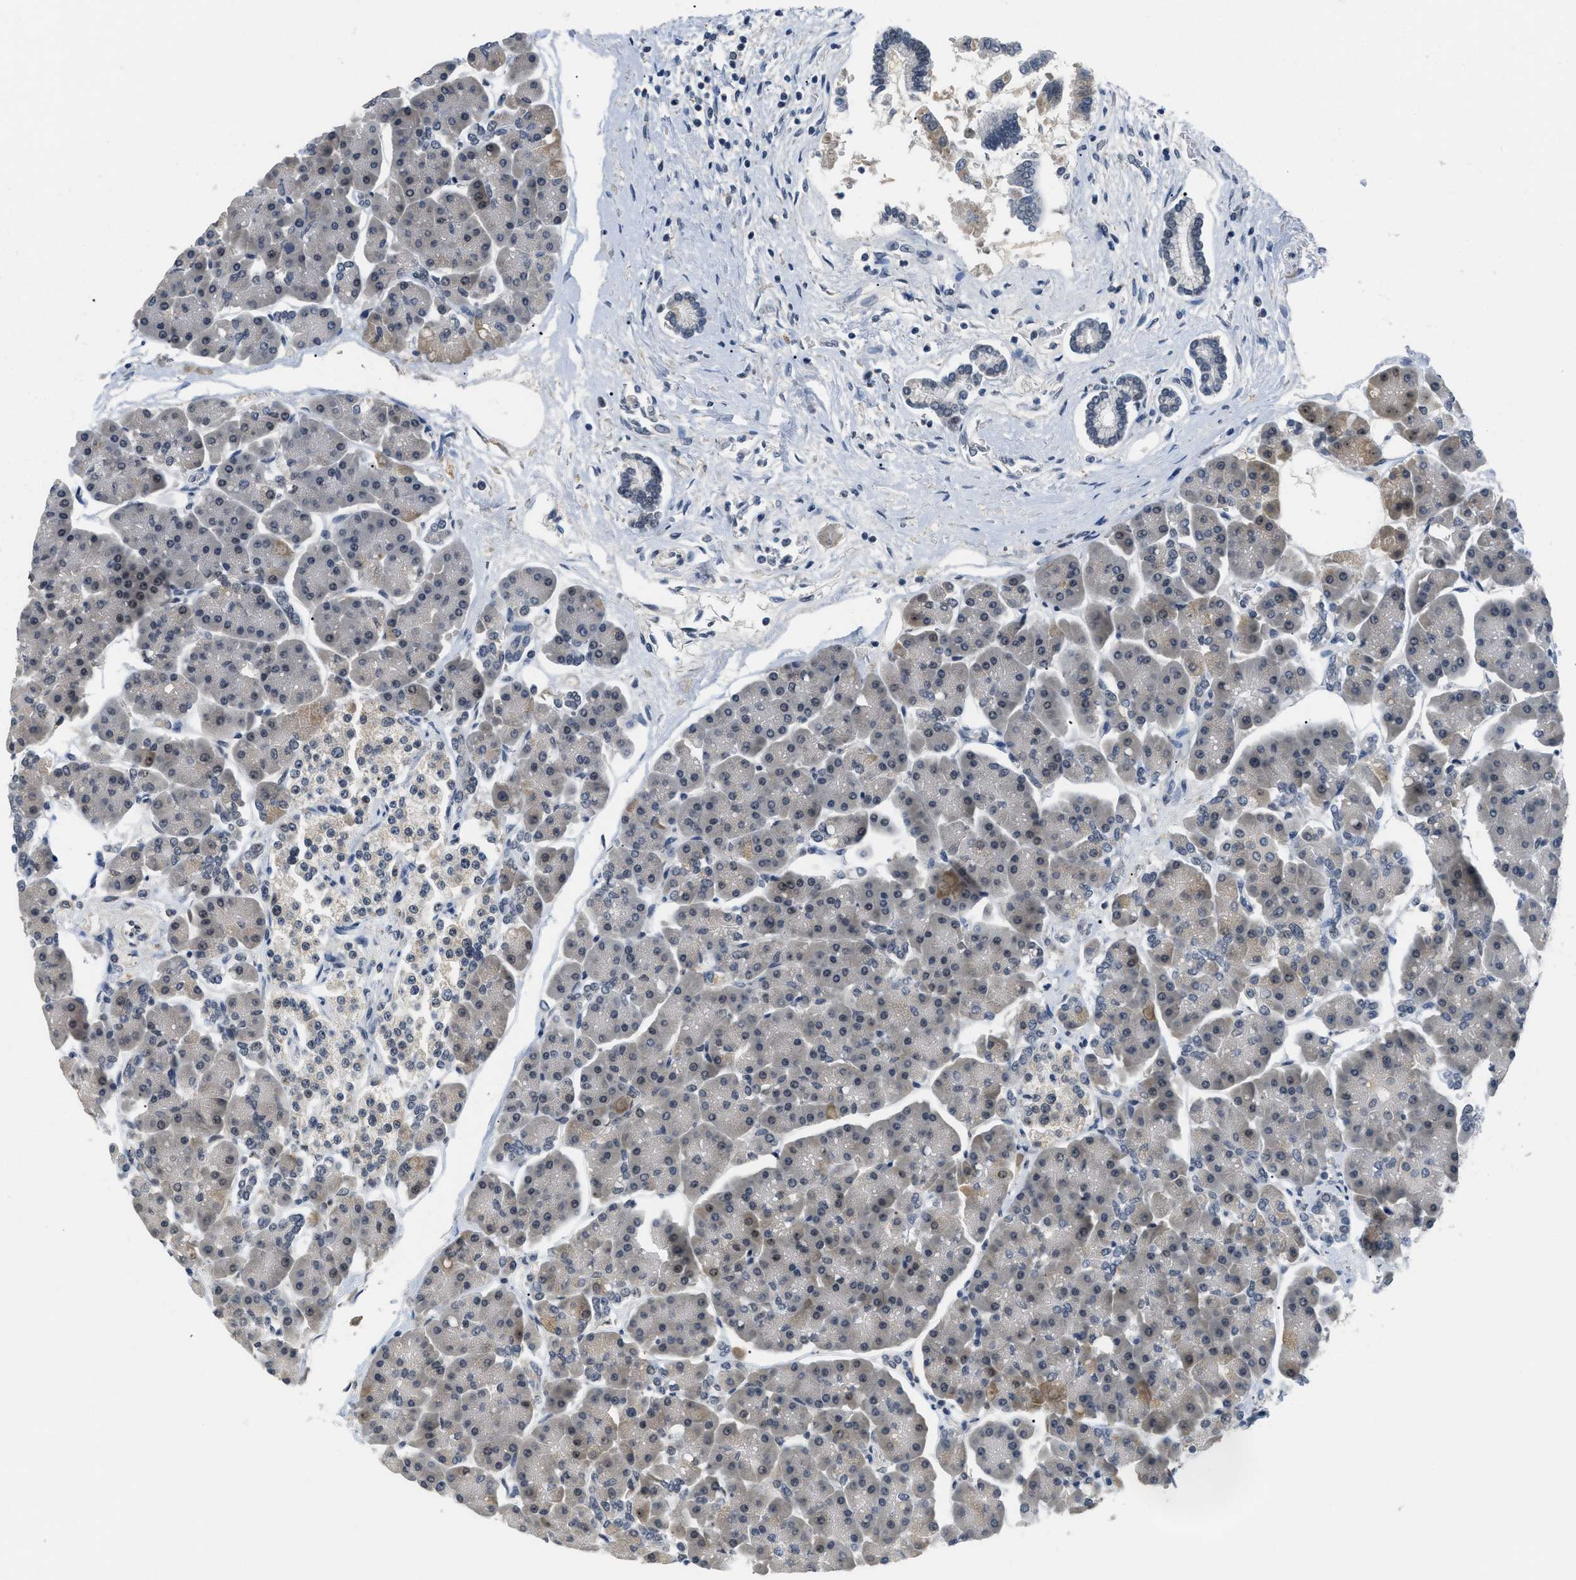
{"staining": {"intensity": "moderate", "quantity": "25%-75%", "location": "nuclear"}, "tissue": "pancreas", "cell_type": "Exocrine glandular cells", "image_type": "normal", "snomed": [{"axis": "morphology", "description": "Normal tissue, NOS"}, {"axis": "topography", "description": "Pancreas"}], "caption": "High-power microscopy captured an immunohistochemistry (IHC) histopathology image of unremarkable pancreas, revealing moderate nuclear positivity in about 25%-75% of exocrine glandular cells. The staining is performed using DAB (3,3'-diaminobenzidine) brown chromogen to label protein expression. The nuclei are counter-stained blue using hematoxylin.", "gene": "MZF1", "patient": {"sex": "female", "age": 70}}